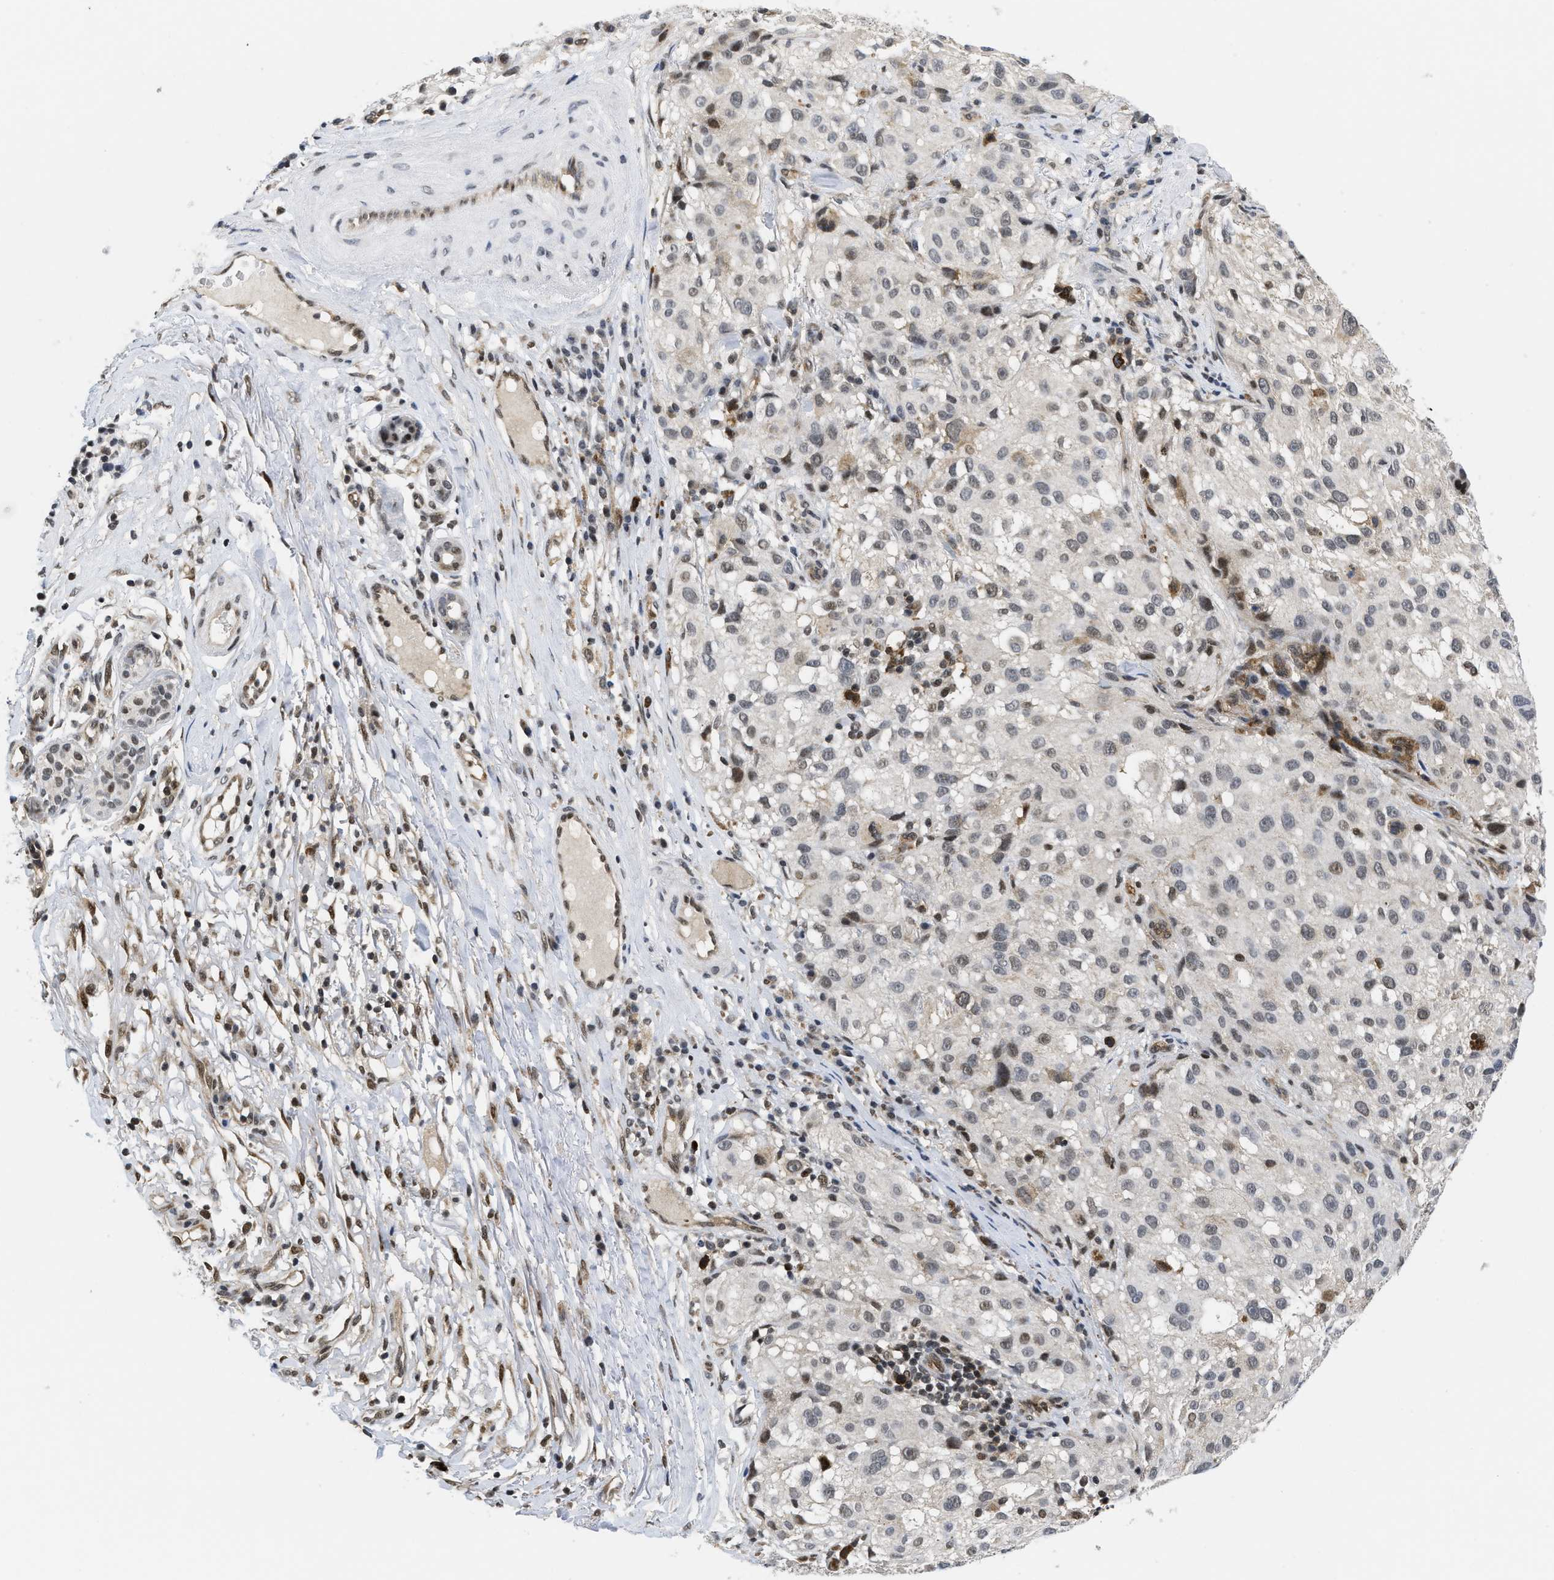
{"staining": {"intensity": "weak", "quantity": "<25%", "location": "cytoplasmic/membranous,nuclear"}, "tissue": "melanoma", "cell_type": "Tumor cells", "image_type": "cancer", "snomed": [{"axis": "morphology", "description": "Necrosis, NOS"}, {"axis": "morphology", "description": "Malignant melanoma, NOS"}, {"axis": "topography", "description": "Skin"}], "caption": "The immunohistochemistry image has no significant positivity in tumor cells of malignant melanoma tissue.", "gene": "HIF1A", "patient": {"sex": "female", "age": 87}}